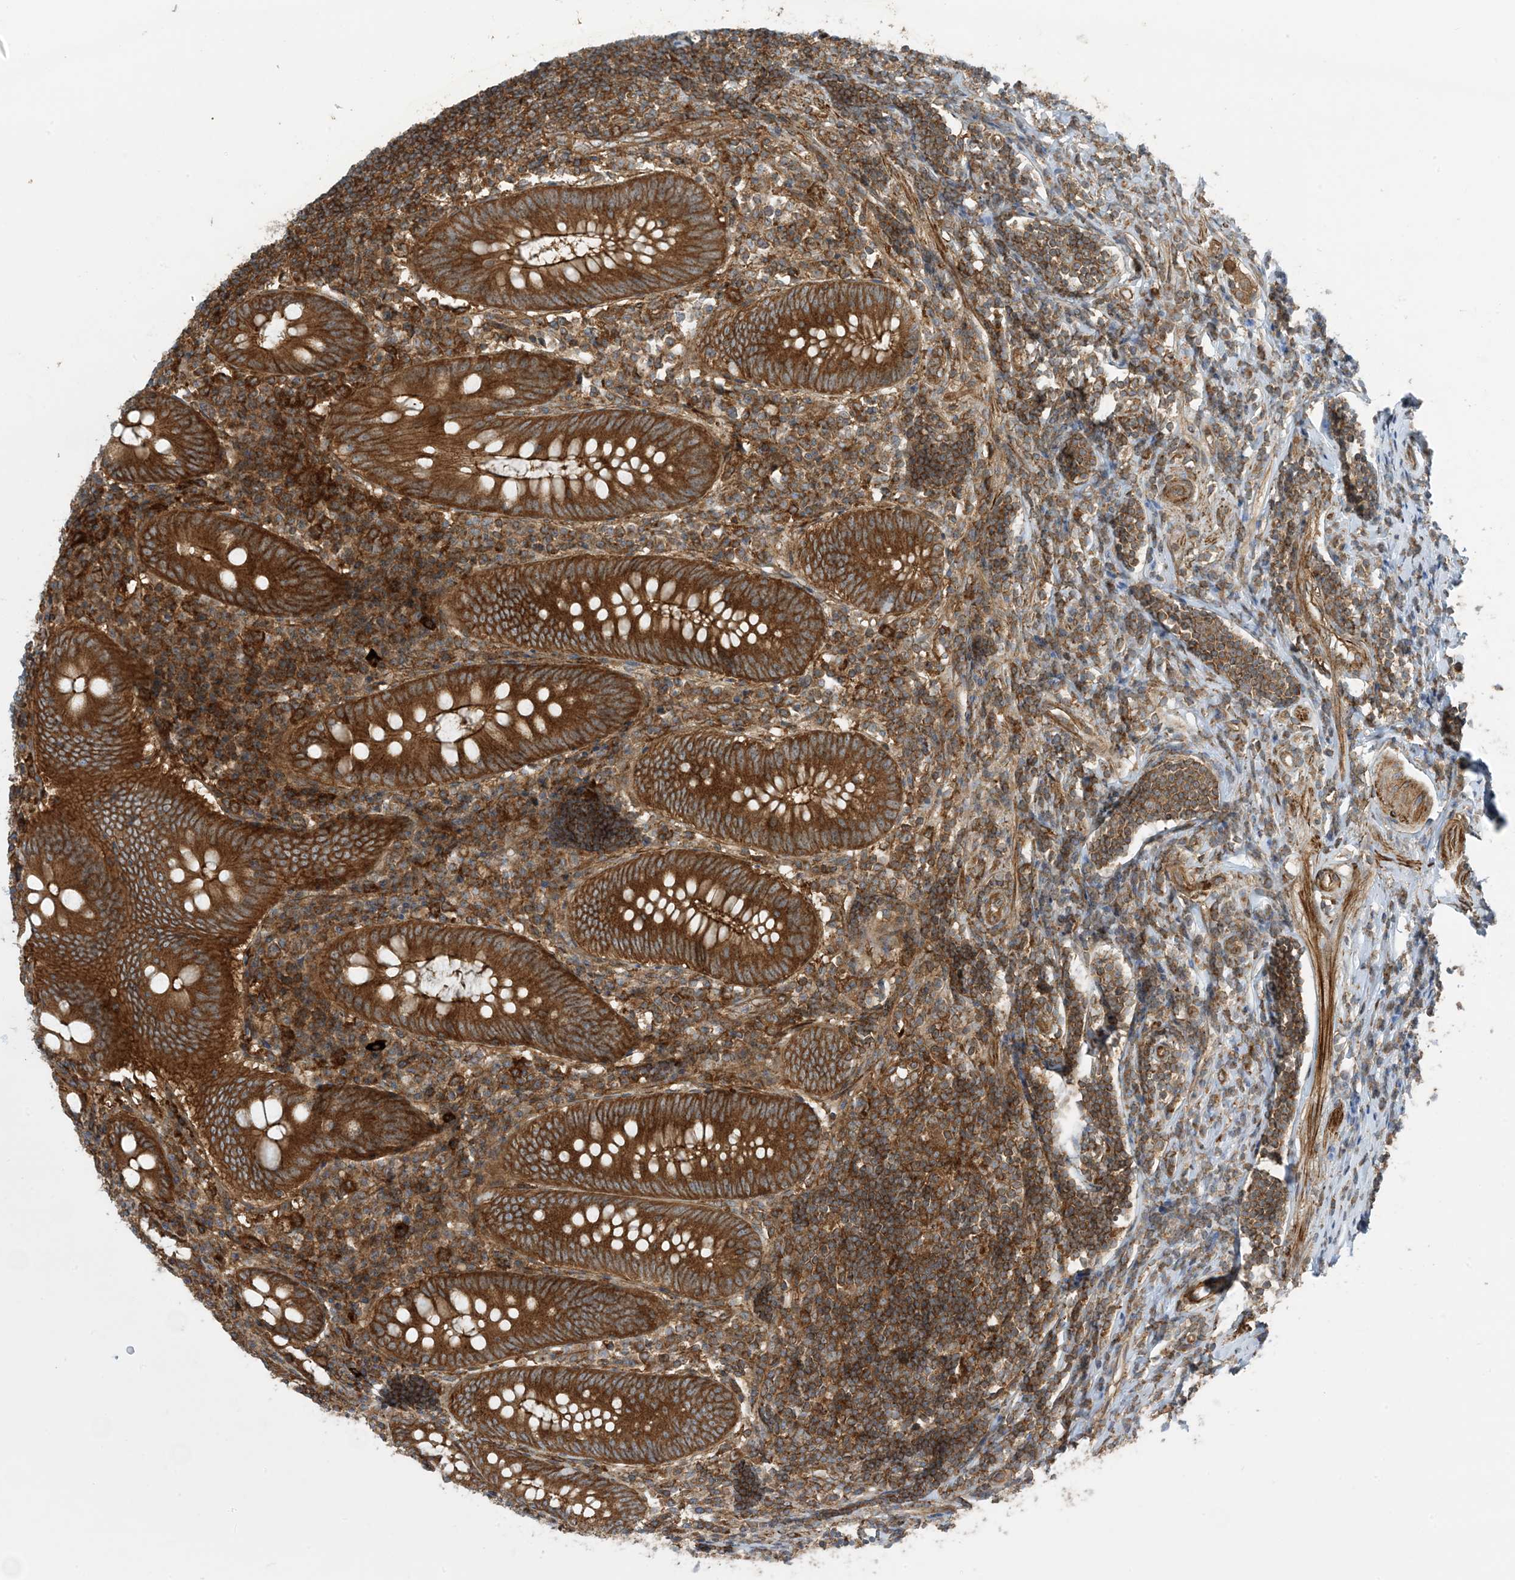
{"staining": {"intensity": "strong", "quantity": ">75%", "location": "cytoplasmic/membranous"}, "tissue": "appendix", "cell_type": "Glandular cells", "image_type": "normal", "snomed": [{"axis": "morphology", "description": "Normal tissue, NOS"}, {"axis": "topography", "description": "Appendix"}], "caption": "Immunohistochemistry micrograph of normal appendix stained for a protein (brown), which reveals high levels of strong cytoplasmic/membranous staining in about >75% of glandular cells.", "gene": "STAM2", "patient": {"sex": "female", "age": 54}}